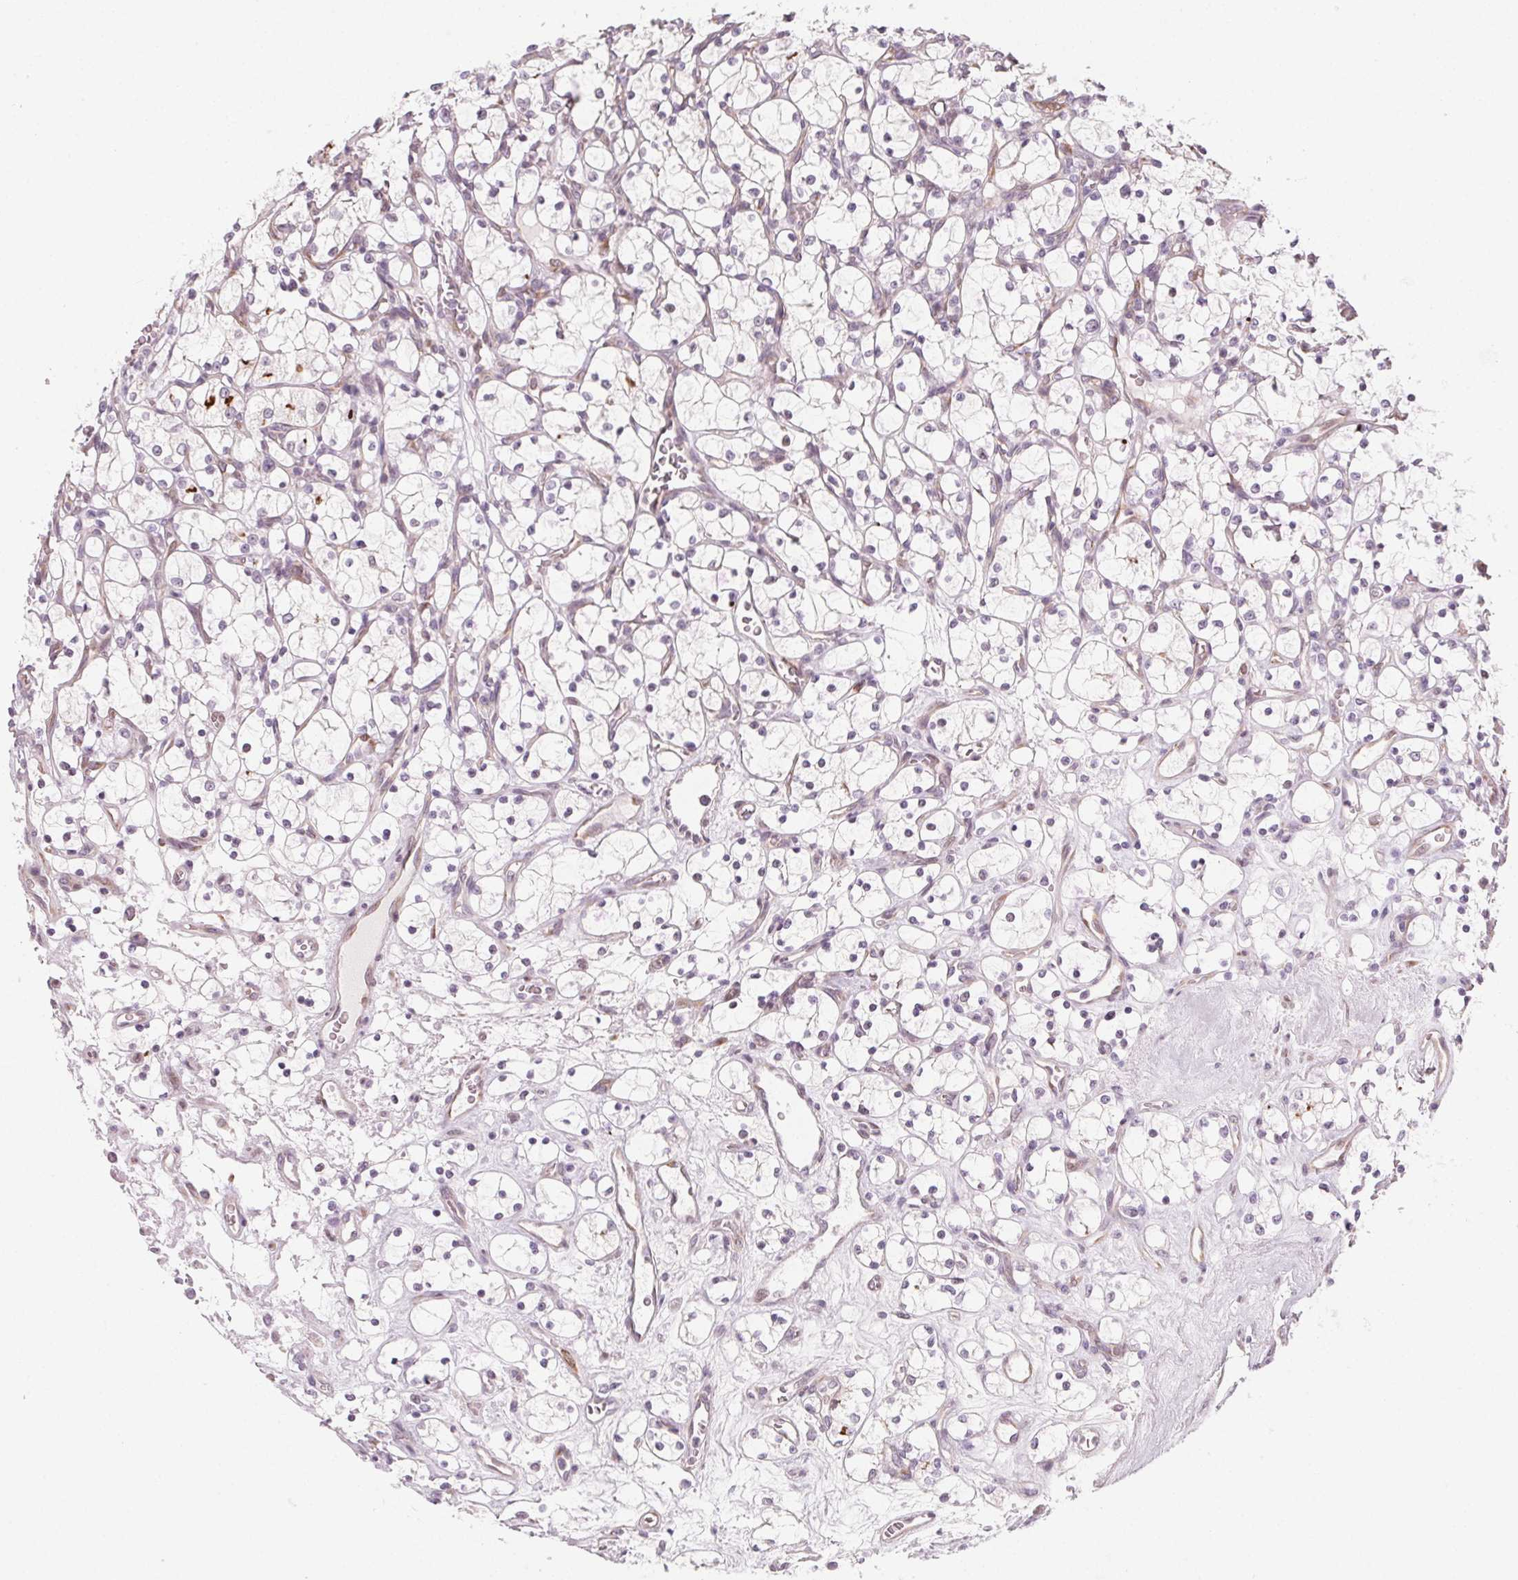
{"staining": {"intensity": "negative", "quantity": "none", "location": "none"}, "tissue": "renal cancer", "cell_type": "Tumor cells", "image_type": "cancer", "snomed": [{"axis": "morphology", "description": "Adenocarcinoma, NOS"}, {"axis": "topography", "description": "Kidney"}], "caption": "Immunohistochemistry micrograph of neoplastic tissue: renal adenocarcinoma stained with DAB (3,3'-diaminobenzidine) exhibits no significant protein staining in tumor cells. (Brightfield microscopy of DAB IHC at high magnification).", "gene": "CCDC96", "patient": {"sex": "female", "age": 69}}